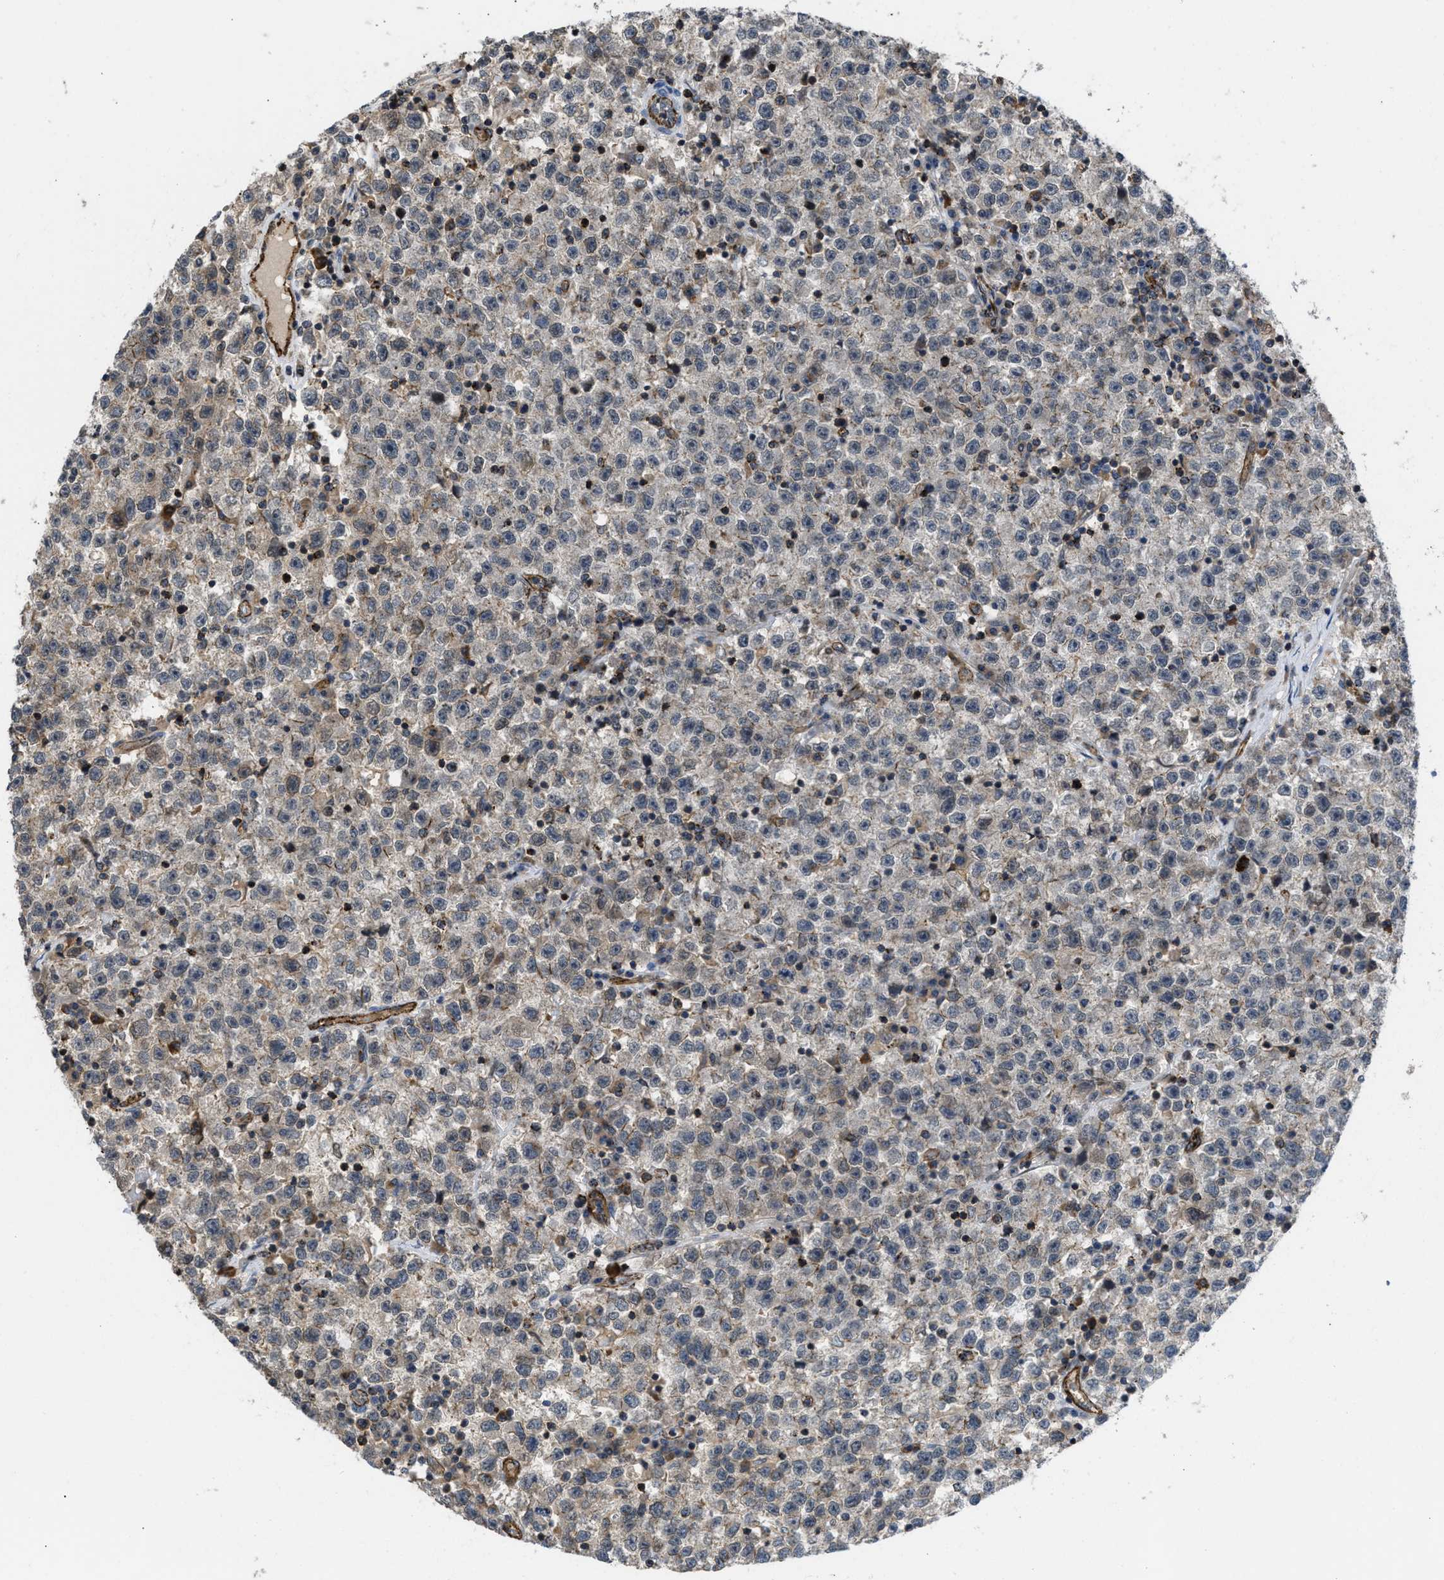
{"staining": {"intensity": "moderate", "quantity": "<25%", "location": "cytoplasmic/membranous"}, "tissue": "testis cancer", "cell_type": "Tumor cells", "image_type": "cancer", "snomed": [{"axis": "morphology", "description": "Seminoma, NOS"}, {"axis": "topography", "description": "Testis"}], "caption": "Testis seminoma stained for a protein shows moderate cytoplasmic/membranous positivity in tumor cells.", "gene": "GPATCH2L", "patient": {"sex": "male", "age": 22}}